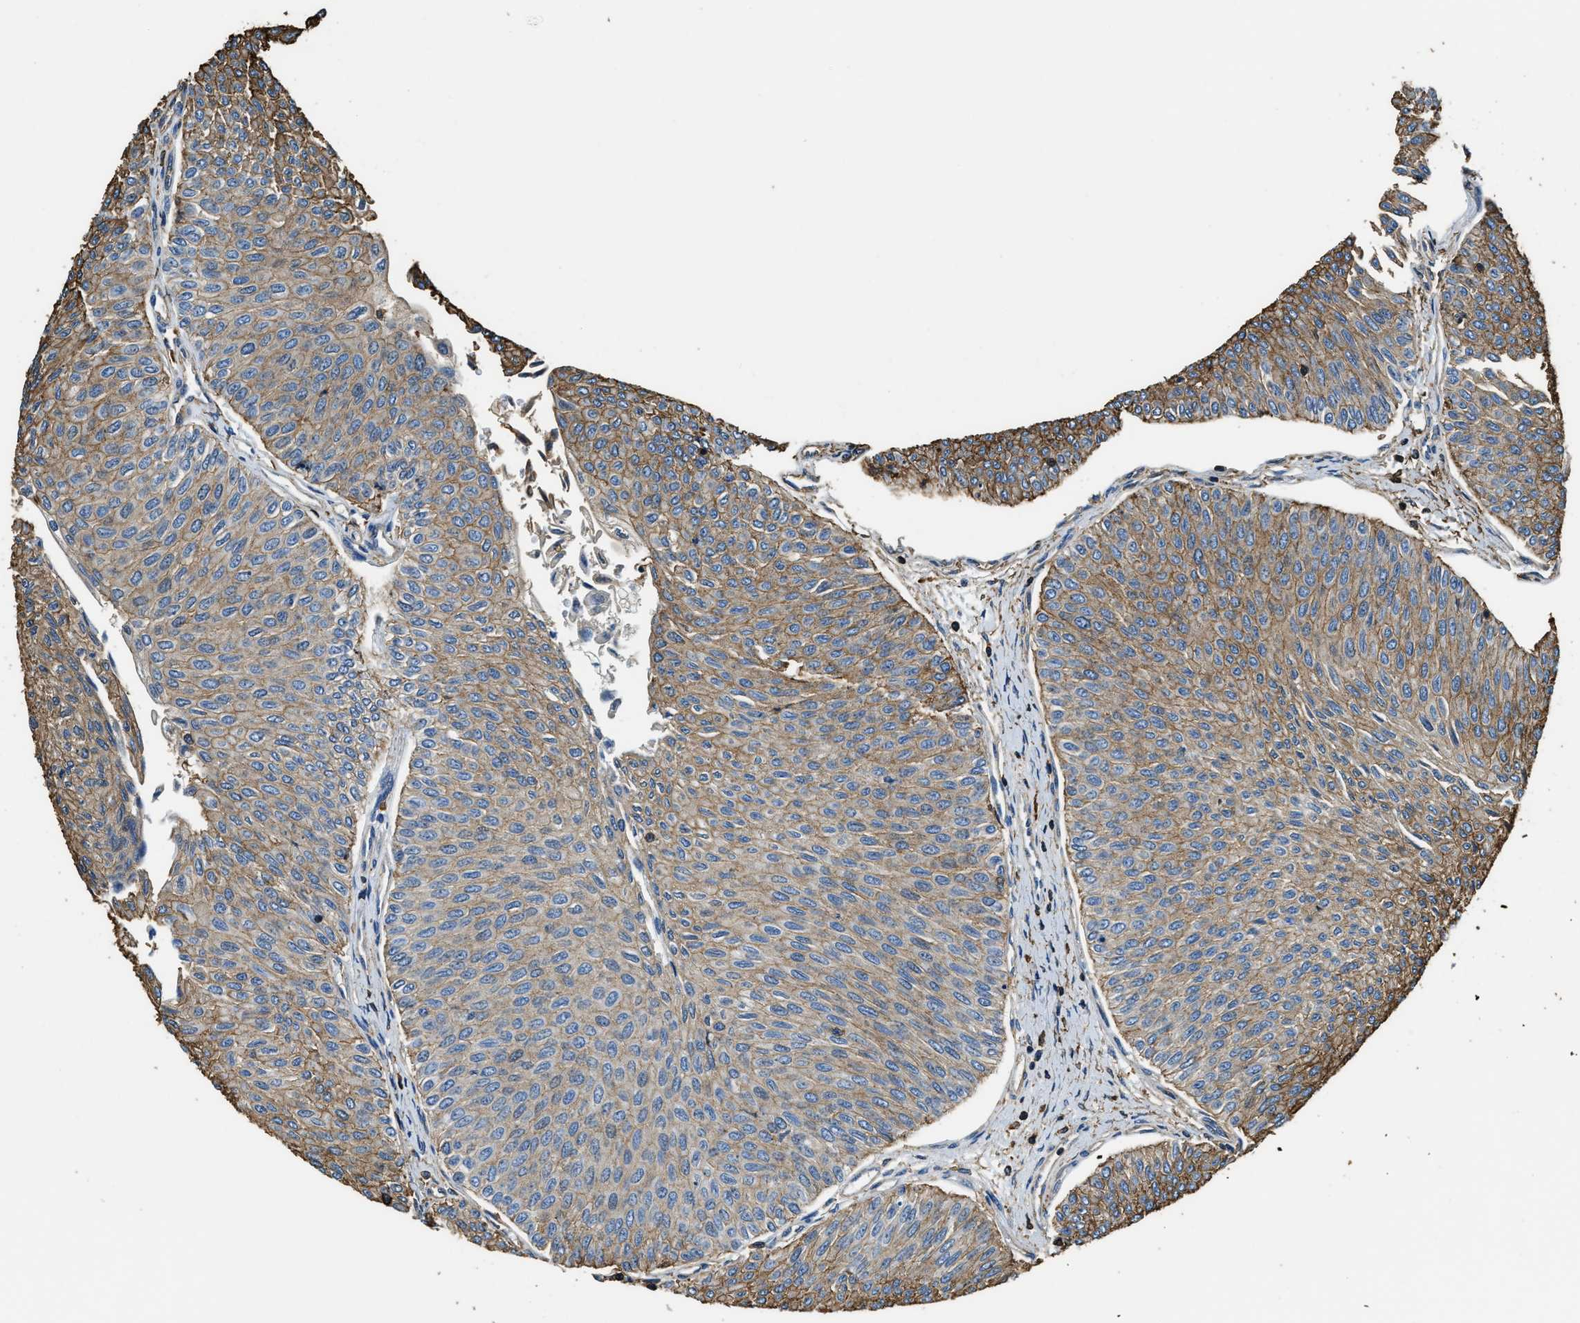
{"staining": {"intensity": "moderate", "quantity": "25%-75%", "location": "cytoplasmic/membranous"}, "tissue": "urothelial cancer", "cell_type": "Tumor cells", "image_type": "cancer", "snomed": [{"axis": "morphology", "description": "Urothelial carcinoma, Low grade"}, {"axis": "topography", "description": "Urinary bladder"}], "caption": "This photomicrograph shows IHC staining of urothelial cancer, with medium moderate cytoplasmic/membranous expression in about 25%-75% of tumor cells.", "gene": "ACCS", "patient": {"sex": "male", "age": 78}}